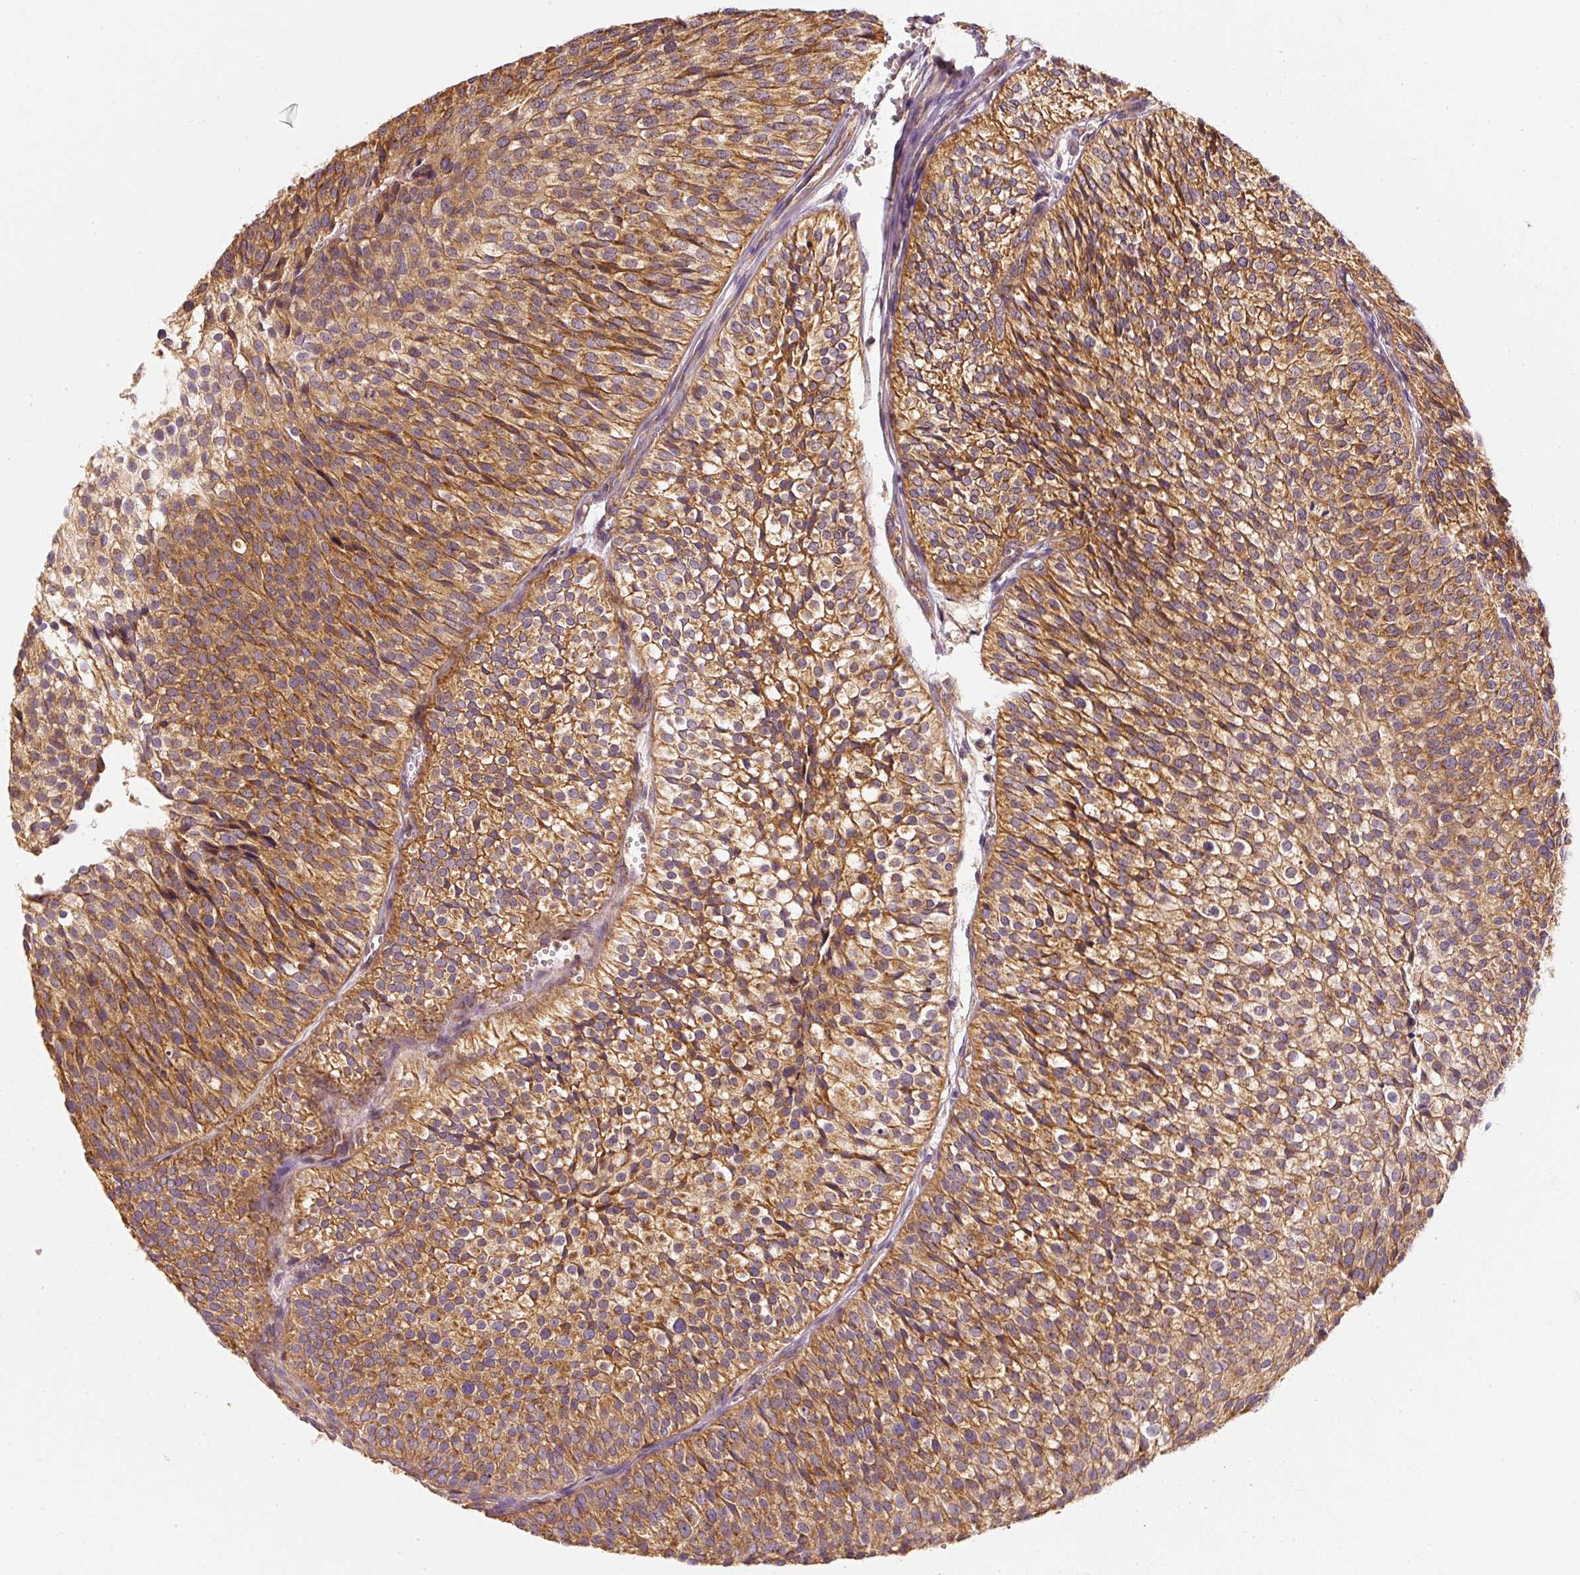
{"staining": {"intensity": "strong", "quantity": ">75%", "location": "cytoplasmic/membranous"}, "tissue": "urothelial cancer", "cell_type": "Tumor cells", "image_type": "cancer", "snomed": [{"axis": "morphology", "description": "Urothelial carcinoma, Low grade"}, {"axis": "topography", "description": "Urinary bladder"}], "caption": "An immunohistochemistry (IHC) histopathology image of tumor tissue is shown. Protein staining in brown labels strong cytoplasmic/membranous positivity in urothelial carcinoma (low-grade) within tumor cells.", "gene": "TOMM40", "patient": {"sex": "male", "age": 91}}